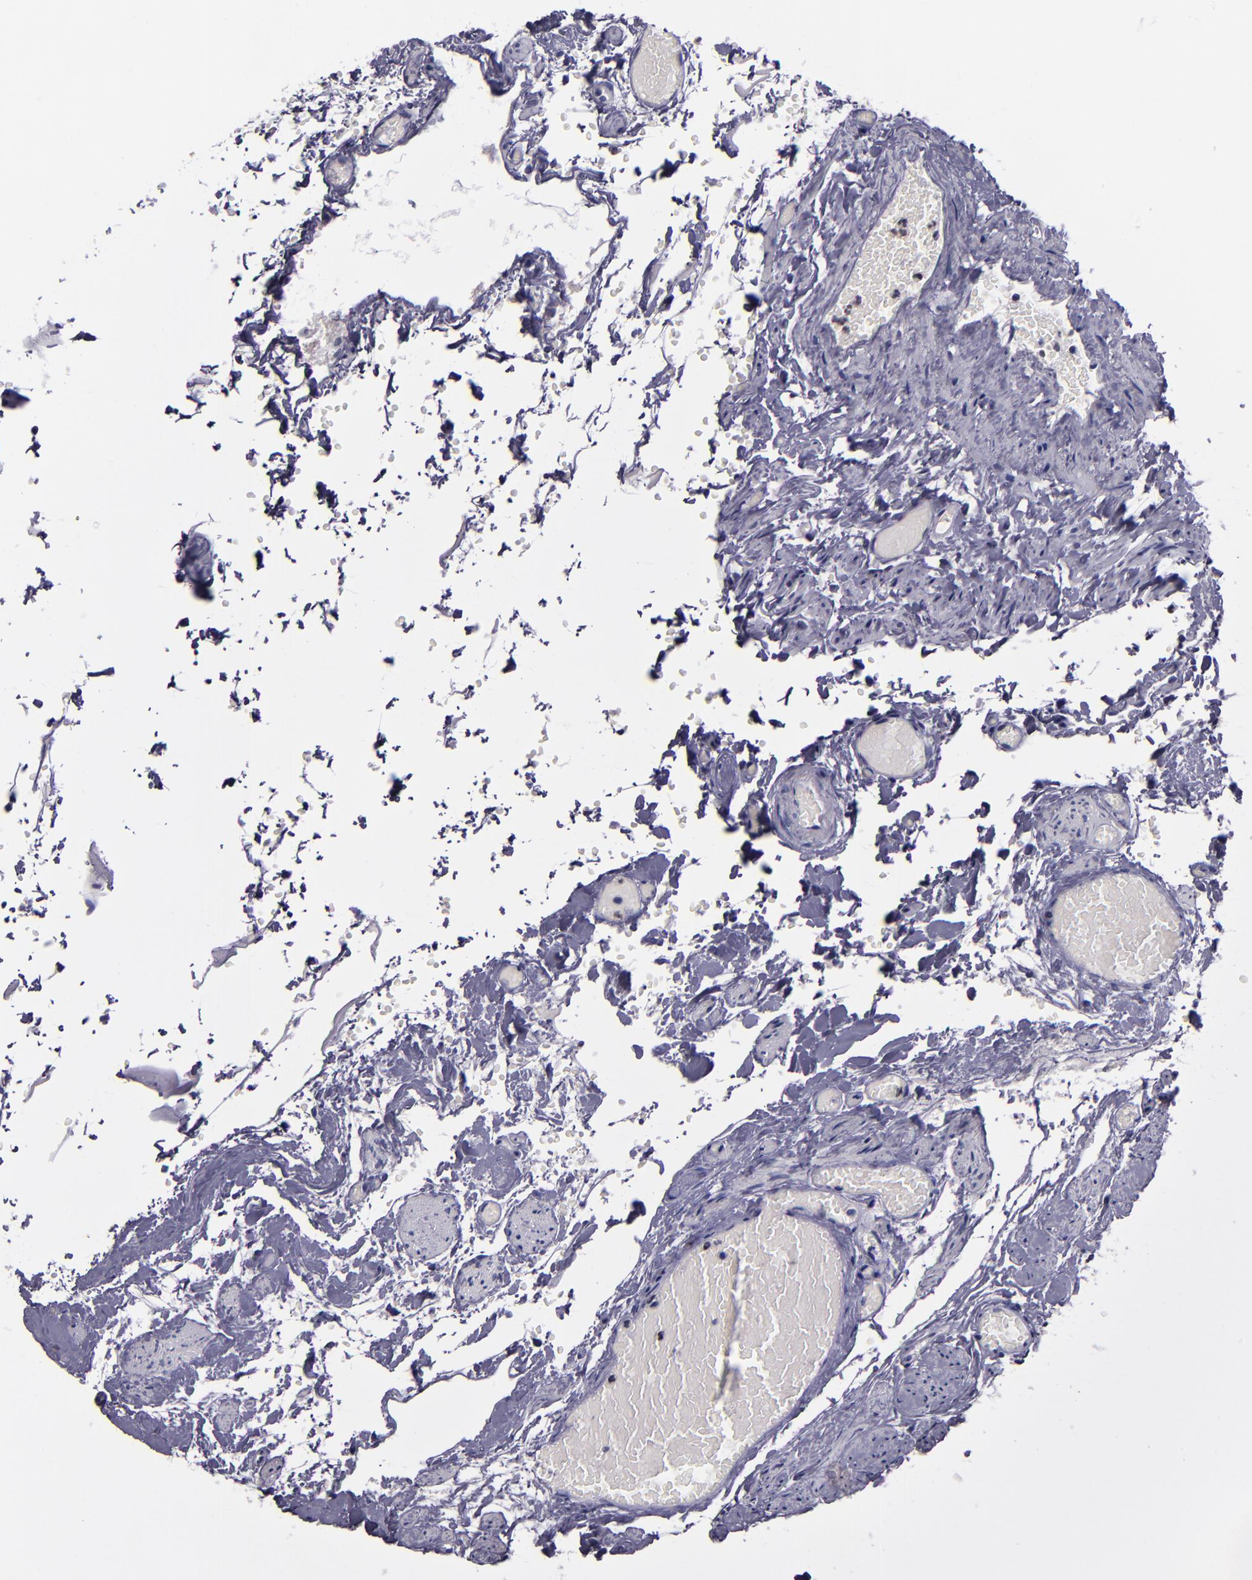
{"staining": {"intensity": "weak", "quantity": "25%-75%", "location": "nuclear"}, "tissue": "fallopian tube", "cell_type": "Glandular cells", "image_type": "normal", "snomed": [{"axis": "morphology", "description": "Normal tissue, NOS"}, {"axis": "topography", "description": "Fallopian tube"}, {"axis": "topography", "description": "Ovary"}], "caption": "Immunohistochemistry staining of normal fallopian tube, which reveals low levels of weak nuclear staining in about 25%-75% of glandular cells indicating weak nuclear protein expression. The staining was performed using DAB (brown) for protein detection and nuclei were counterstained in hematoxylin (blue).", "gene": "CEBPE", "patient": {"sex": "female", "age": 69}}